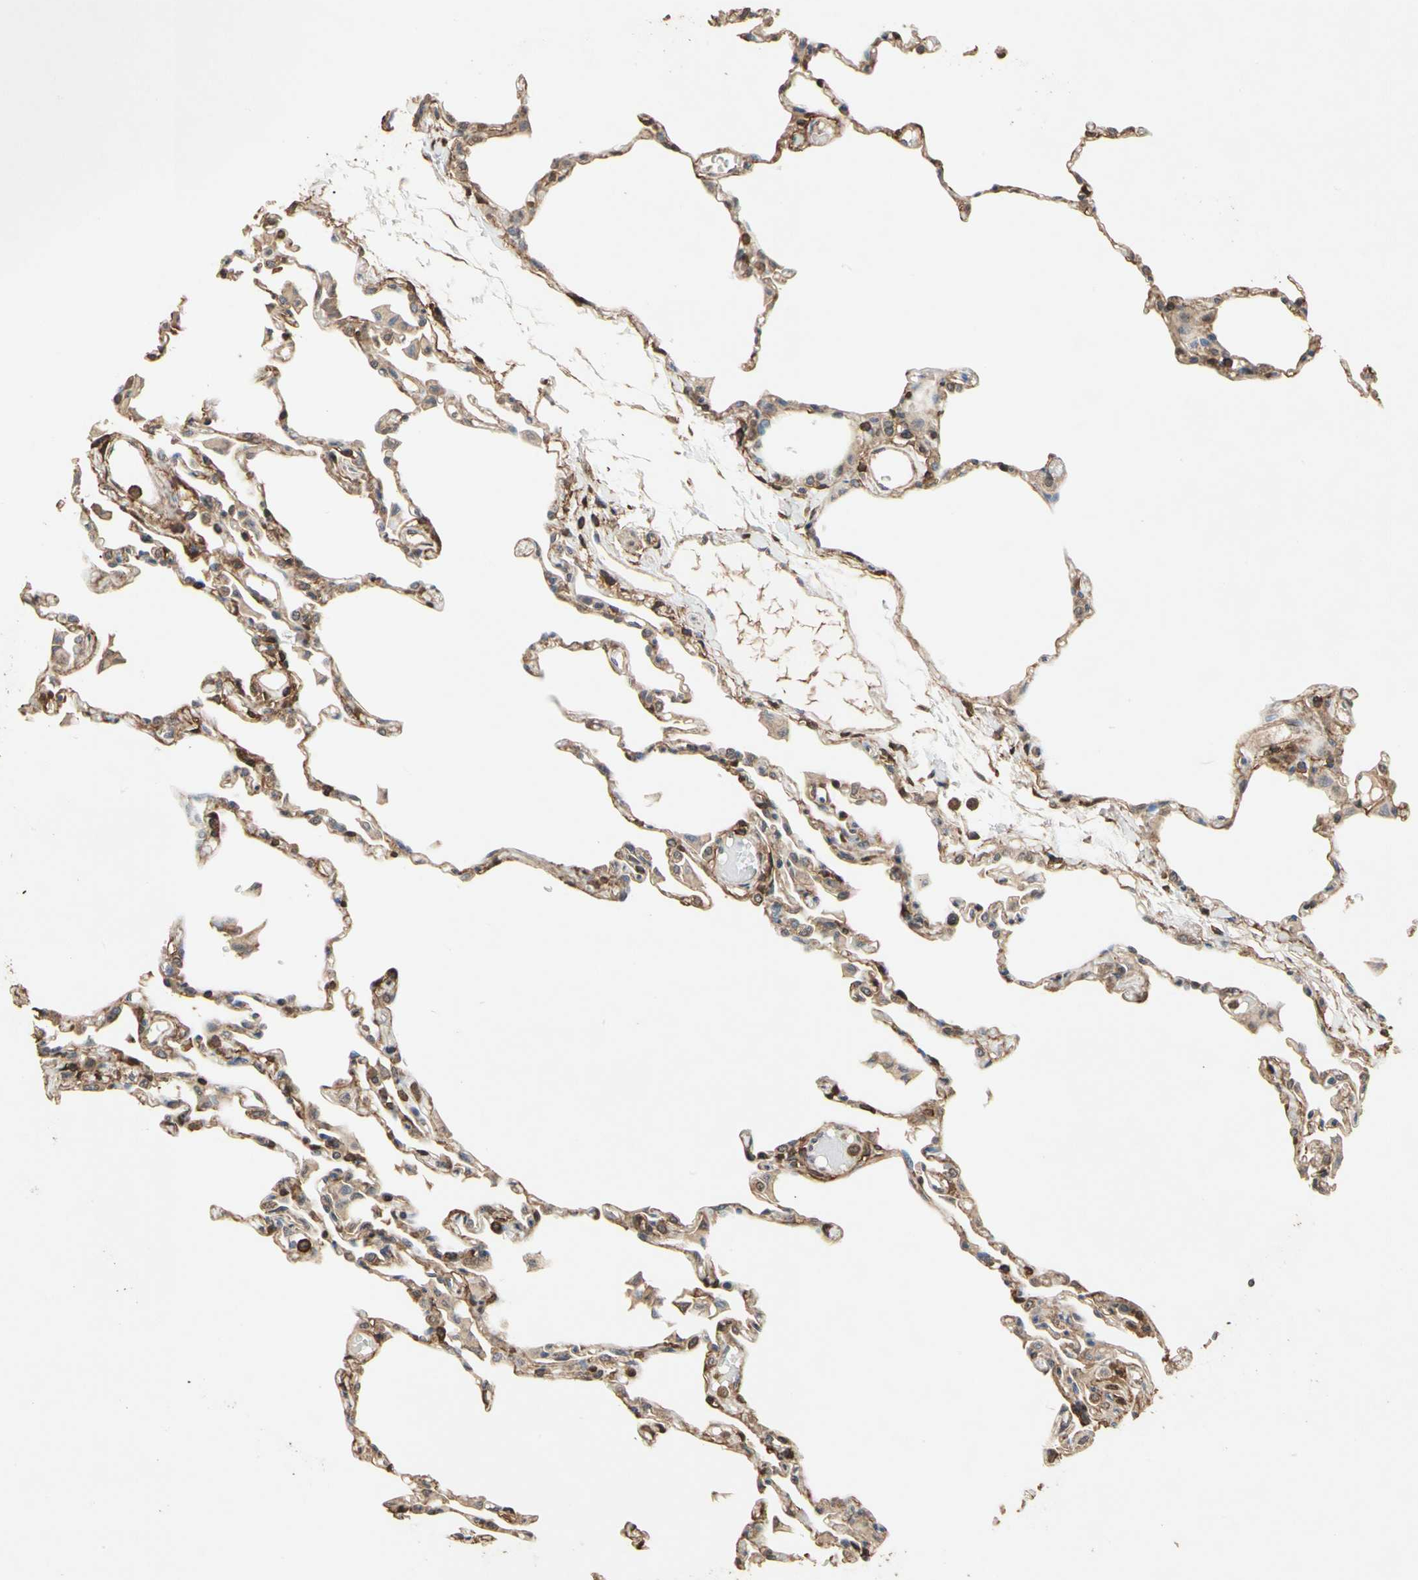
{"staining": {"intensity": "moderate", "quantity": ">75%", "location": "cytoplasmic/membranous"}, "tissue": "lung", "cell_type": "Alveolar cells", "image_type": "normal", "snomed": [{"axis": "morphology", "description": "Normal tissue, NOS"}, {"axis": "topography", "description": "Lung"}], "caption": "Moderate cytoplasmic/membranous protein staining is seen in approximately >75% of alveolar cells in lung. Nuclei are stained in blue.", "gene": "MAP3K10", "patient": {"sex": "female", "age": 49}}